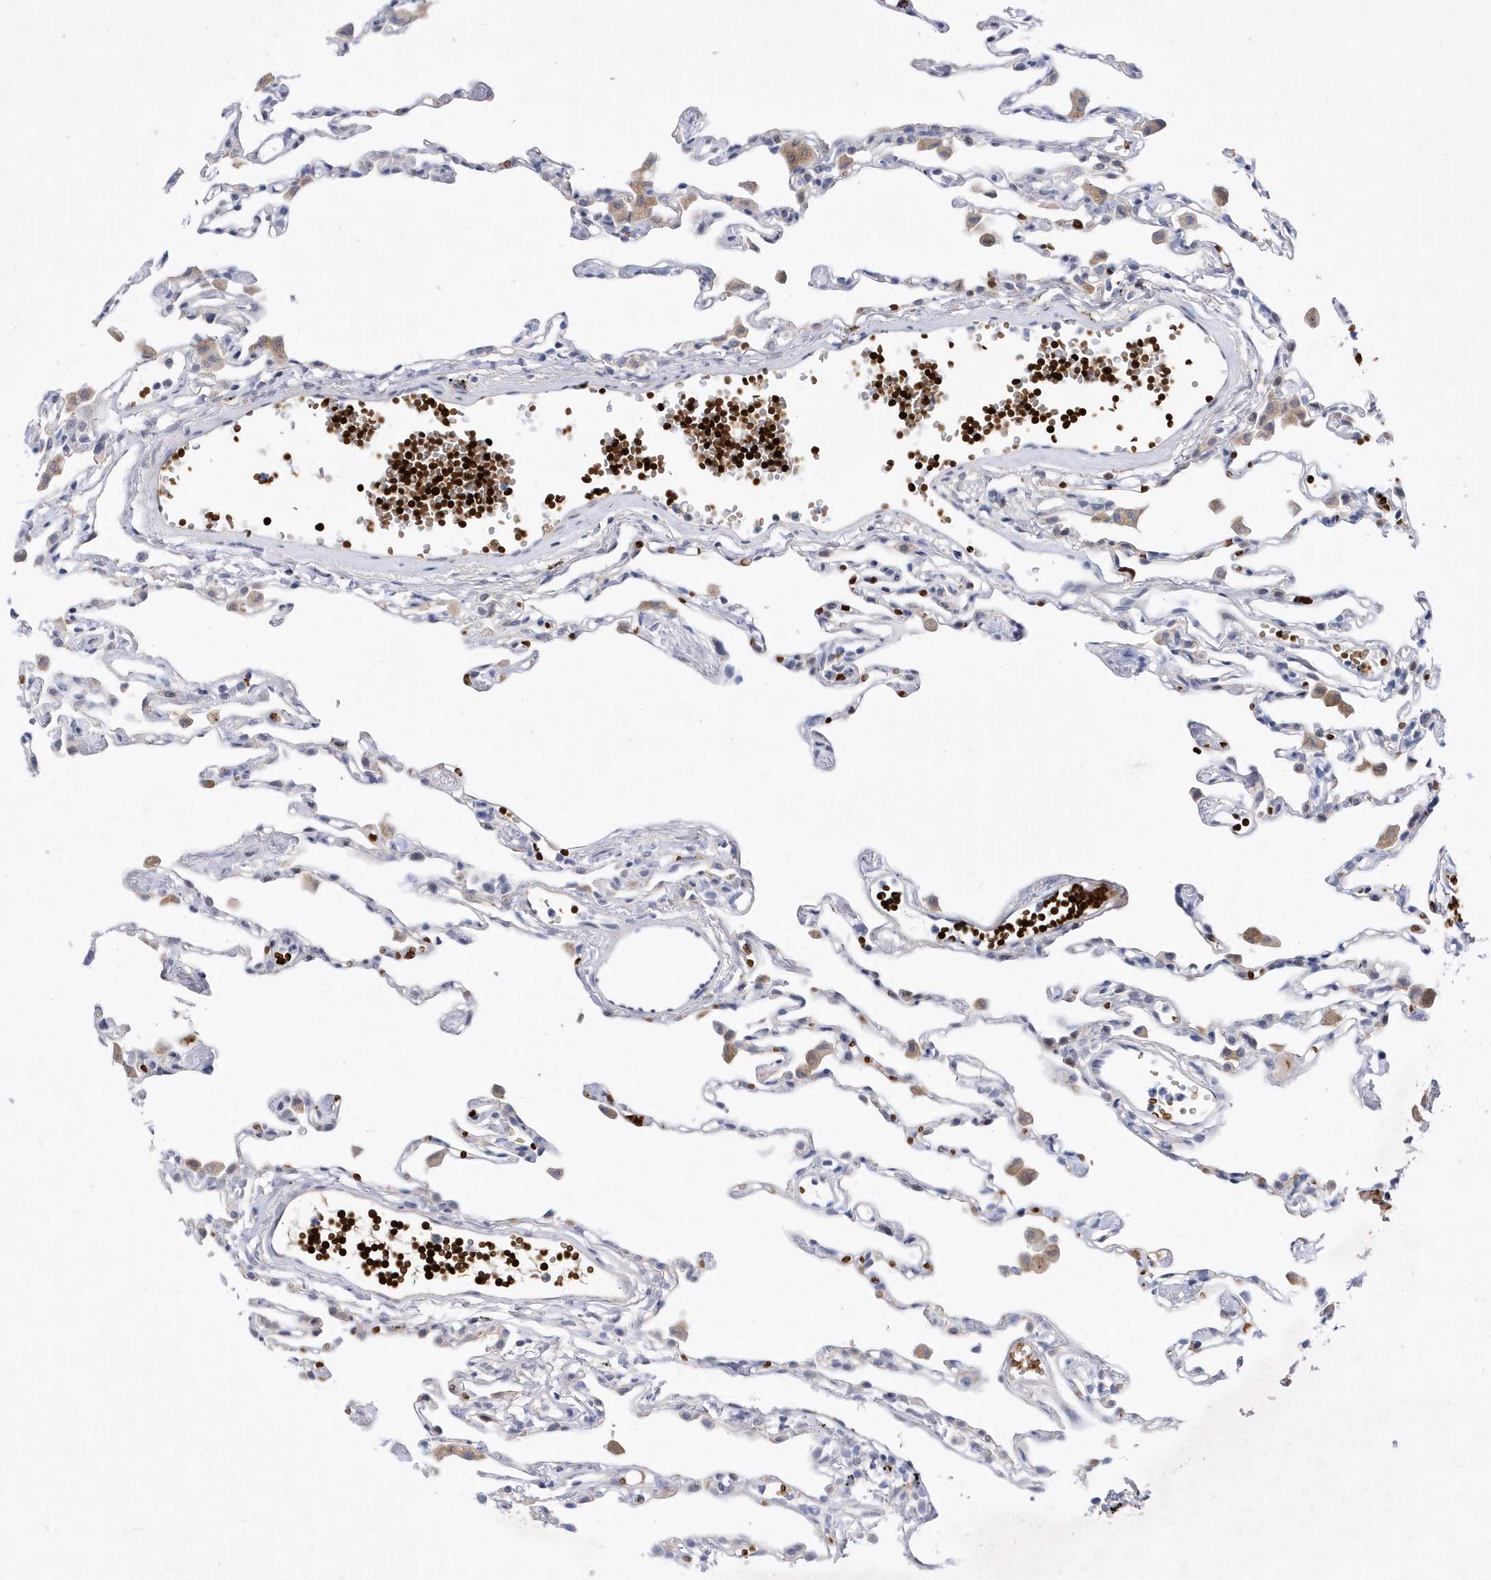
{"staining": {"intensity": "negative", "quantity": "none", "location": "none"}, "tissue": "lung", "cell_type": "Alveolar cells", "image_type": "normal", "snomed": [{"axis": "morphology", "description": "Normal tissue, NOS"}, {"axis": "topography", "description": "Lung"}], "caption": "The photomicrograph exhibits no staining of alveolar cells in unremarkable lung.", "gene": "ZNF875", "patient": {"sex": "female", "age": 49}}